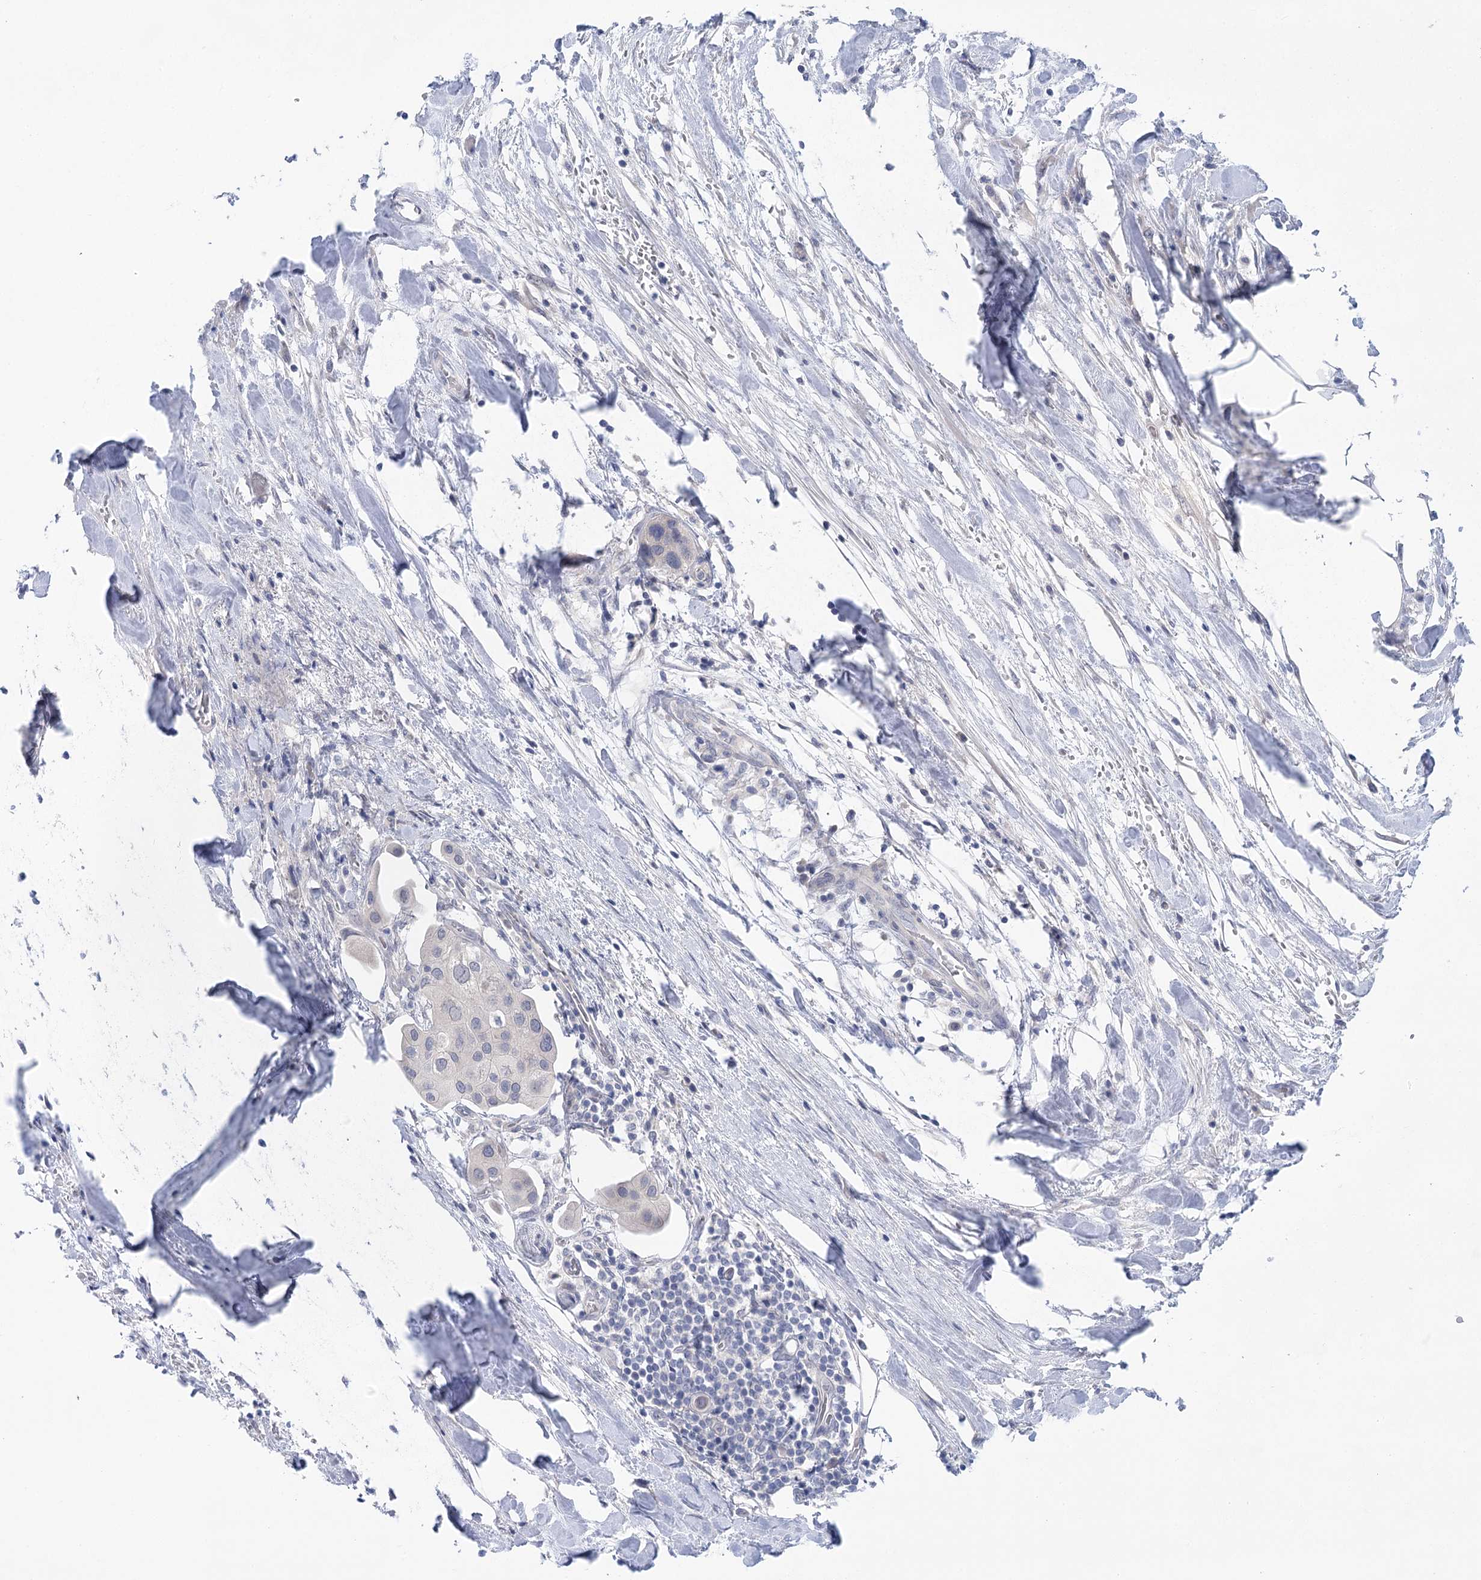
{"staining": {"intensity": "negative", "quantity": "none", "location": "none"}, "tissue": "urothelial cancer", "cell_type": "Tumor cells", "image_type": "cancer", "snomed": [{"axis": "morphology", "description": "Urothelial carcinoma, High grade"}, {"axis": "topography", "description": "Urinary bladder"}], "caption": "Immunohistochemistry (IHC) of human high-grade urothelial carcinoma exhibits no expression in tumor cells. (Immunohistochemistry, brightfield microscopy, high magnification).", "gene": "LALBA", "patient": {"sex": "male", "age": 64}}